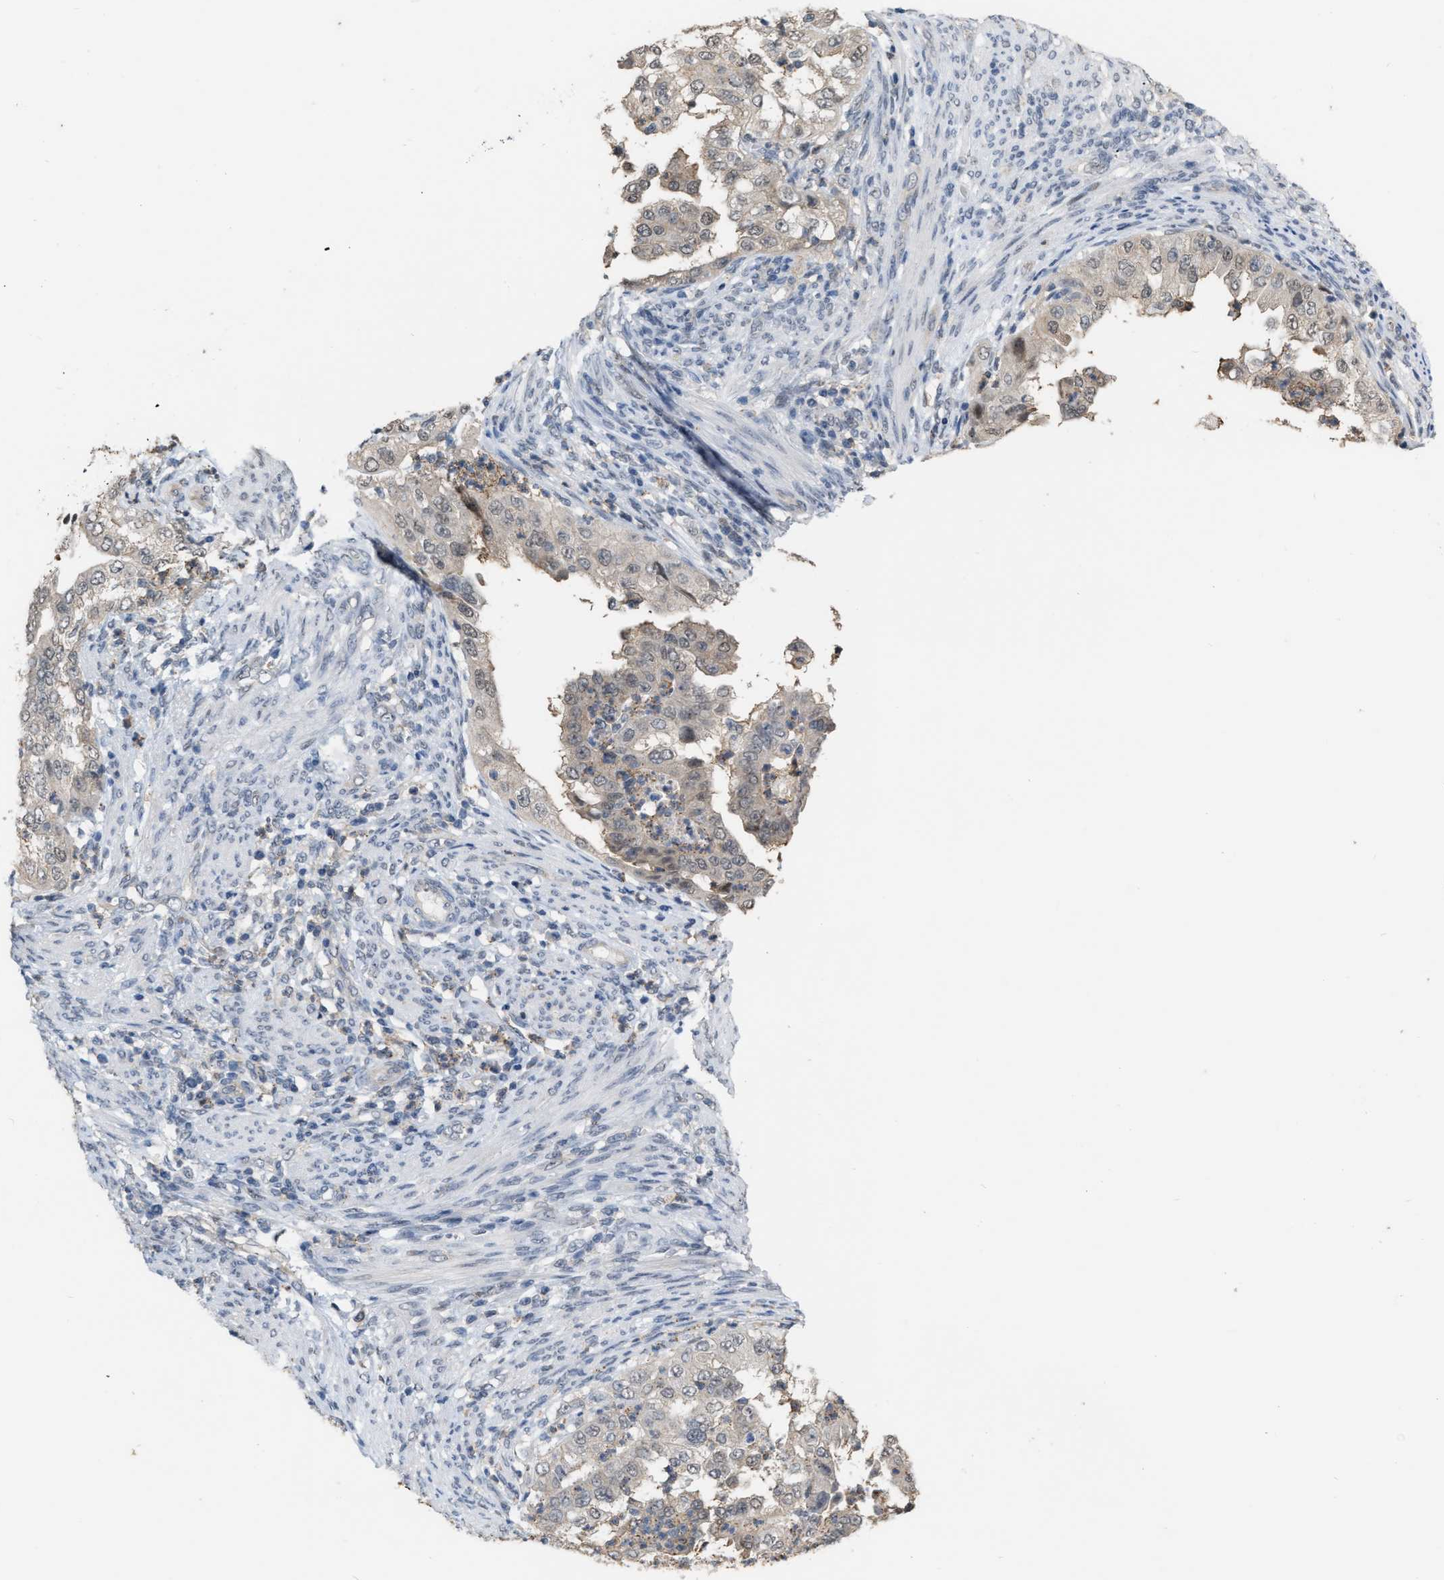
{"staining": {"intensity": "weak", "quantity": "25%-75%", "location": "cytoplasmic/membranous"}, "tissue": "endometrial cancer", "cell_type": "Tumor cells", "image_type": "cancer", "snomed": [{"axis": "morphology", "description": "Adenocarcinoma, NOS"}, {"axis": "topography", "description": "Endometrium"}], "caption": "A brown stain shows weak cytoplasmic/membranous staining of a protein in endometrial adenocarcinoma tumor cells.", "gene": "BAIAP2L1", "patient": {"sex": "female", "age": 85}}